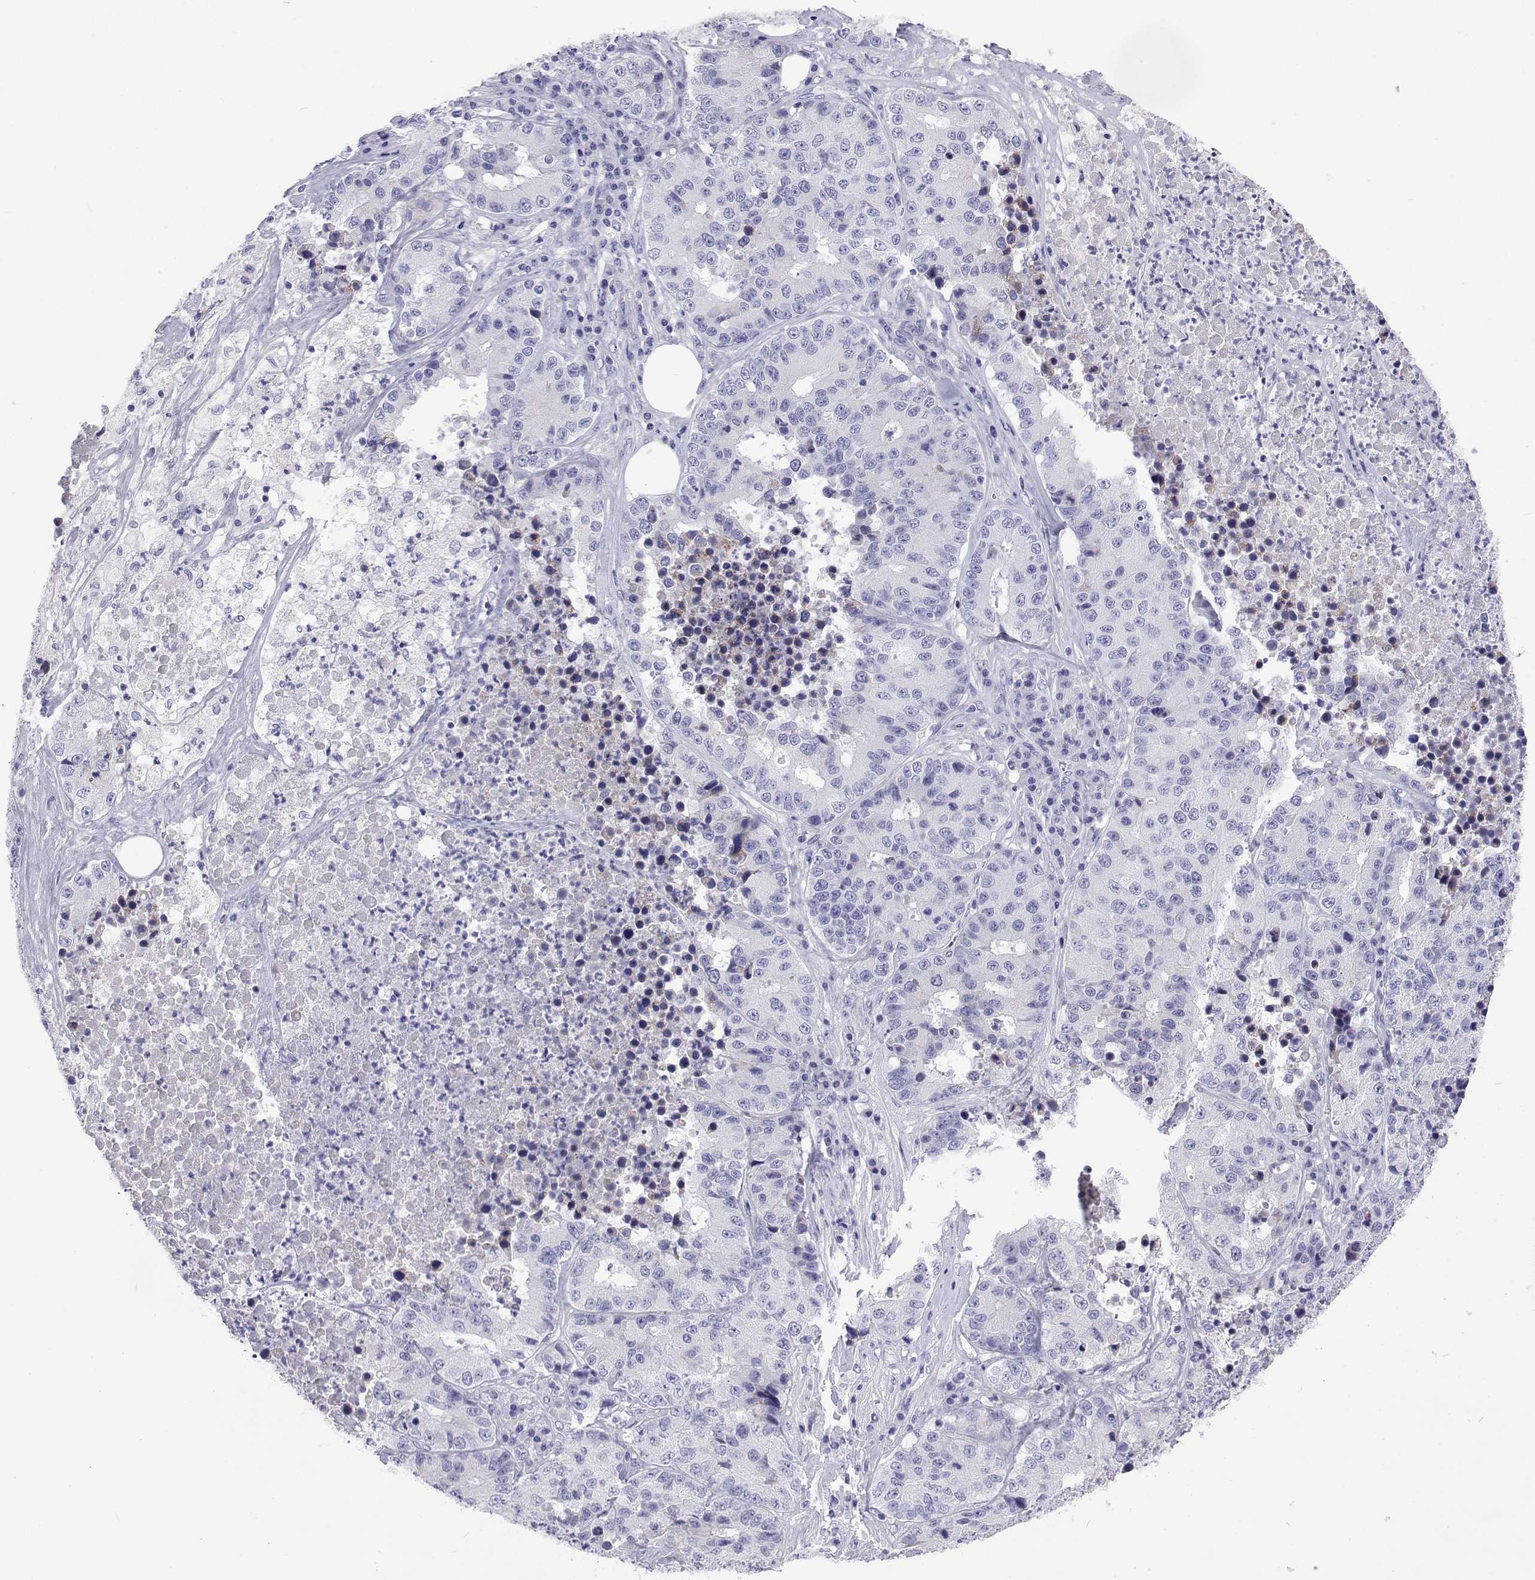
{"staining": {"intensity": "negative", "quantity": "none", "location": "none"}, "tissue": "stomach cancer", "cell_type": "Tumor cells", "image_type": "cancer", "snomed": [{"axis": "morphology", "description": "Adenocarcinoma, NOS"}, {"axis": "topography", "description": "Stomach"}], "caption": "An IHC histopathology image of stomach cancer (adenocarcinoma) is shown. There is no staining in tumor cells of stomach cancer (adenocarcinoma).", "gene": "UMODL1", "patient": {"sex": "male", "age": 71}}